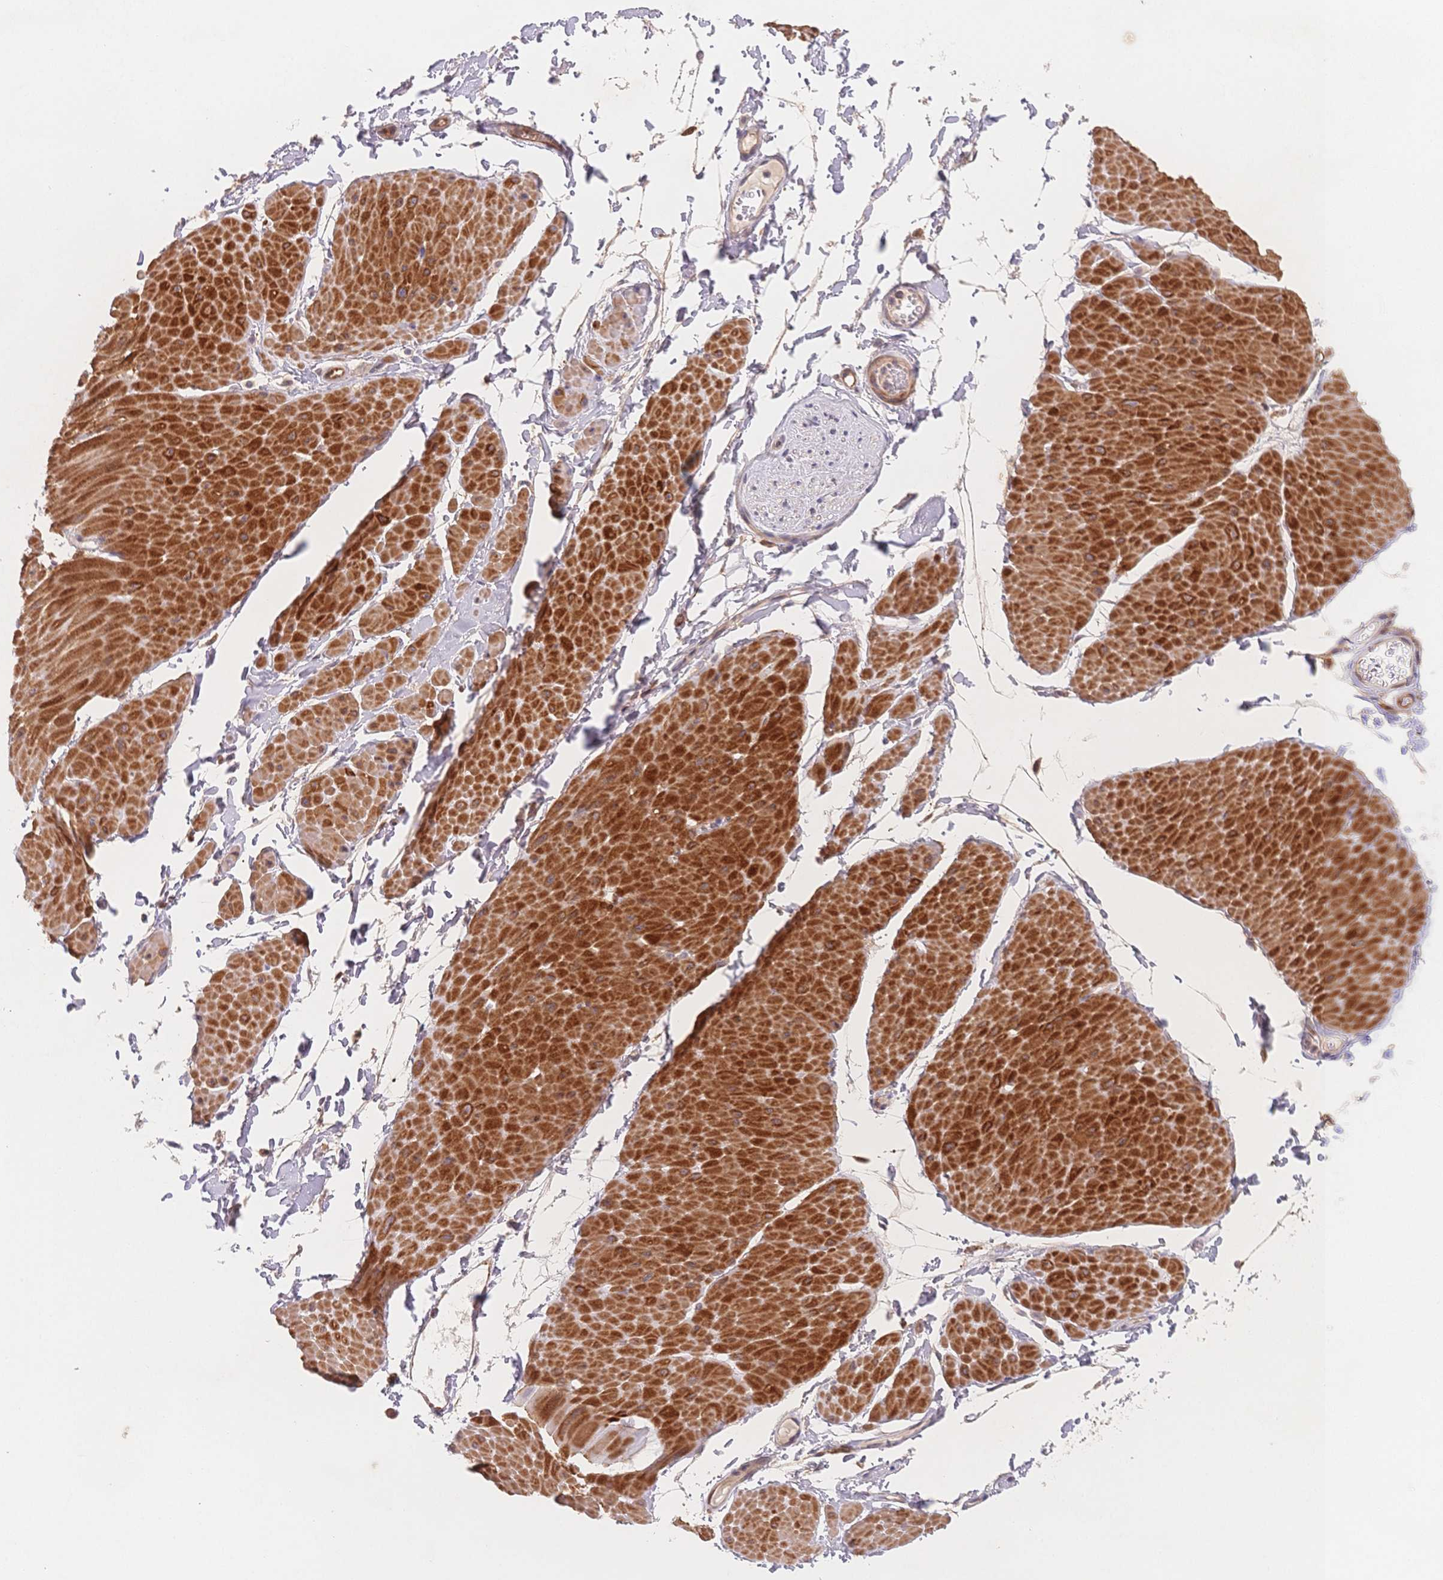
{"staining": {"intensity": "strong", "quantity": "25%-75%", "location": "cytoplasmic/membranous"}, "tissue": "adipose tissue", "cell_type": "Adipocytes", "image_type": "normal", "snomed": [{"axis": "morphology", "description": "Normal tissue, NOS"}, {"axis": "topography", "description": "Smooth muscle"}, {"axis": "topography", "description": "Peripheral nerve tissue"}], "caption": "An immunohistochemistry histopathology image of normal tissue is shown. Protein staining in brown labels strong cytoplasmic/membranous positivity in adipose tissue within adipocytes.", "gene": "C12orf75", "patient": {"sex": "male", "age": 58}}